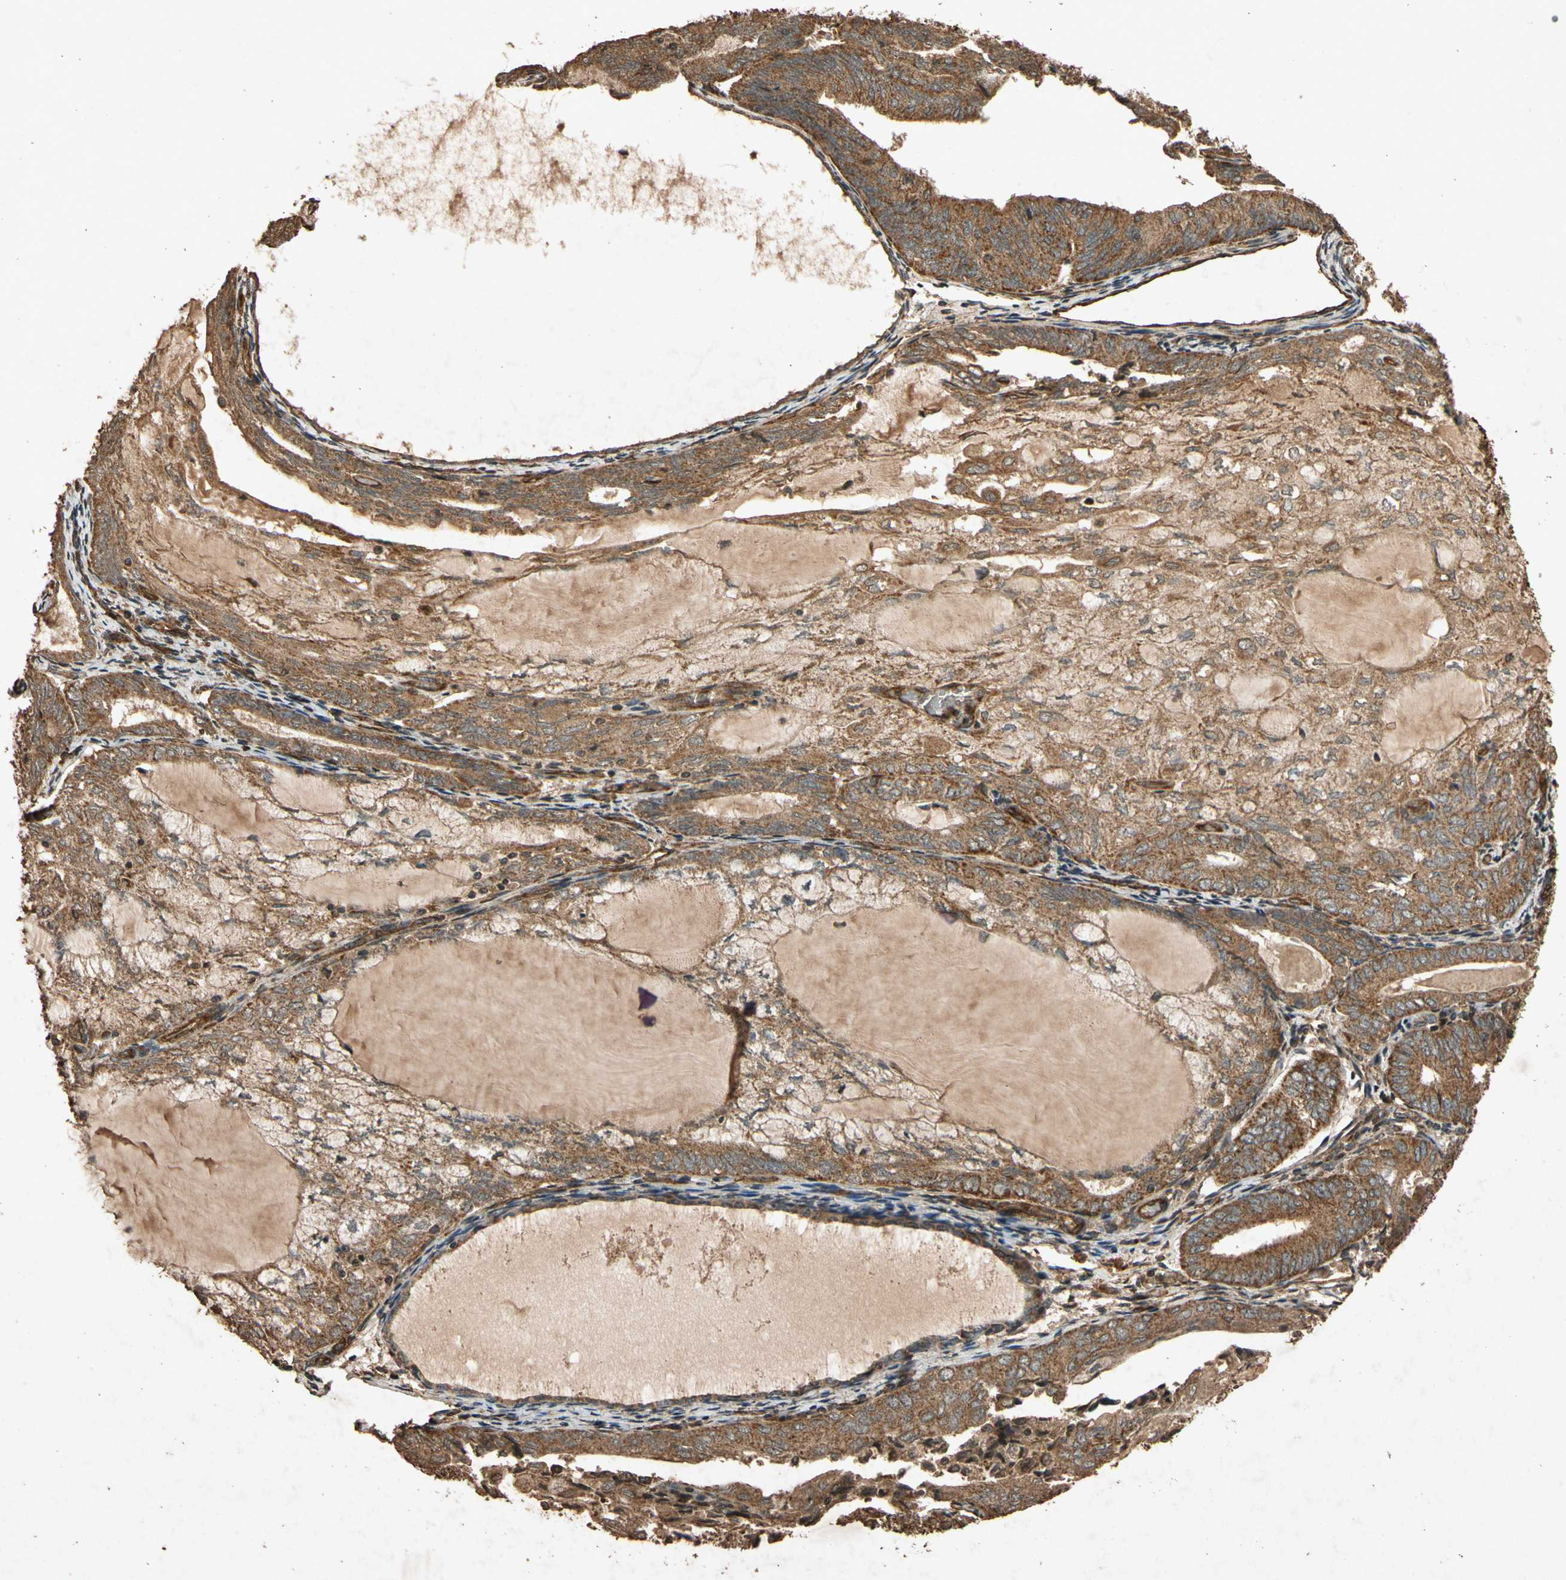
{"staining": {"intensity": "strong", "quantity": ">75%", "location": "cytoplasmic/membranous"}, "tissue": "endometrial cancer", "cell_type": "Tumor cells", "image_type": "cancer", "snomed": [{"axis": "morphology", "description": "Adenocarcinoma, NOS"}, {"axis": "topography", "description": "Endometrium"}], "caption": "IHC micrograph of human endometrial adenocarcinoma stained for a protein (brown), which displays high levels of strong cytoplasmic/membranous positivity in about >75% of tumor cells.", "gene": "TXN2", "patient": {"sex": "female", "age": 81}}